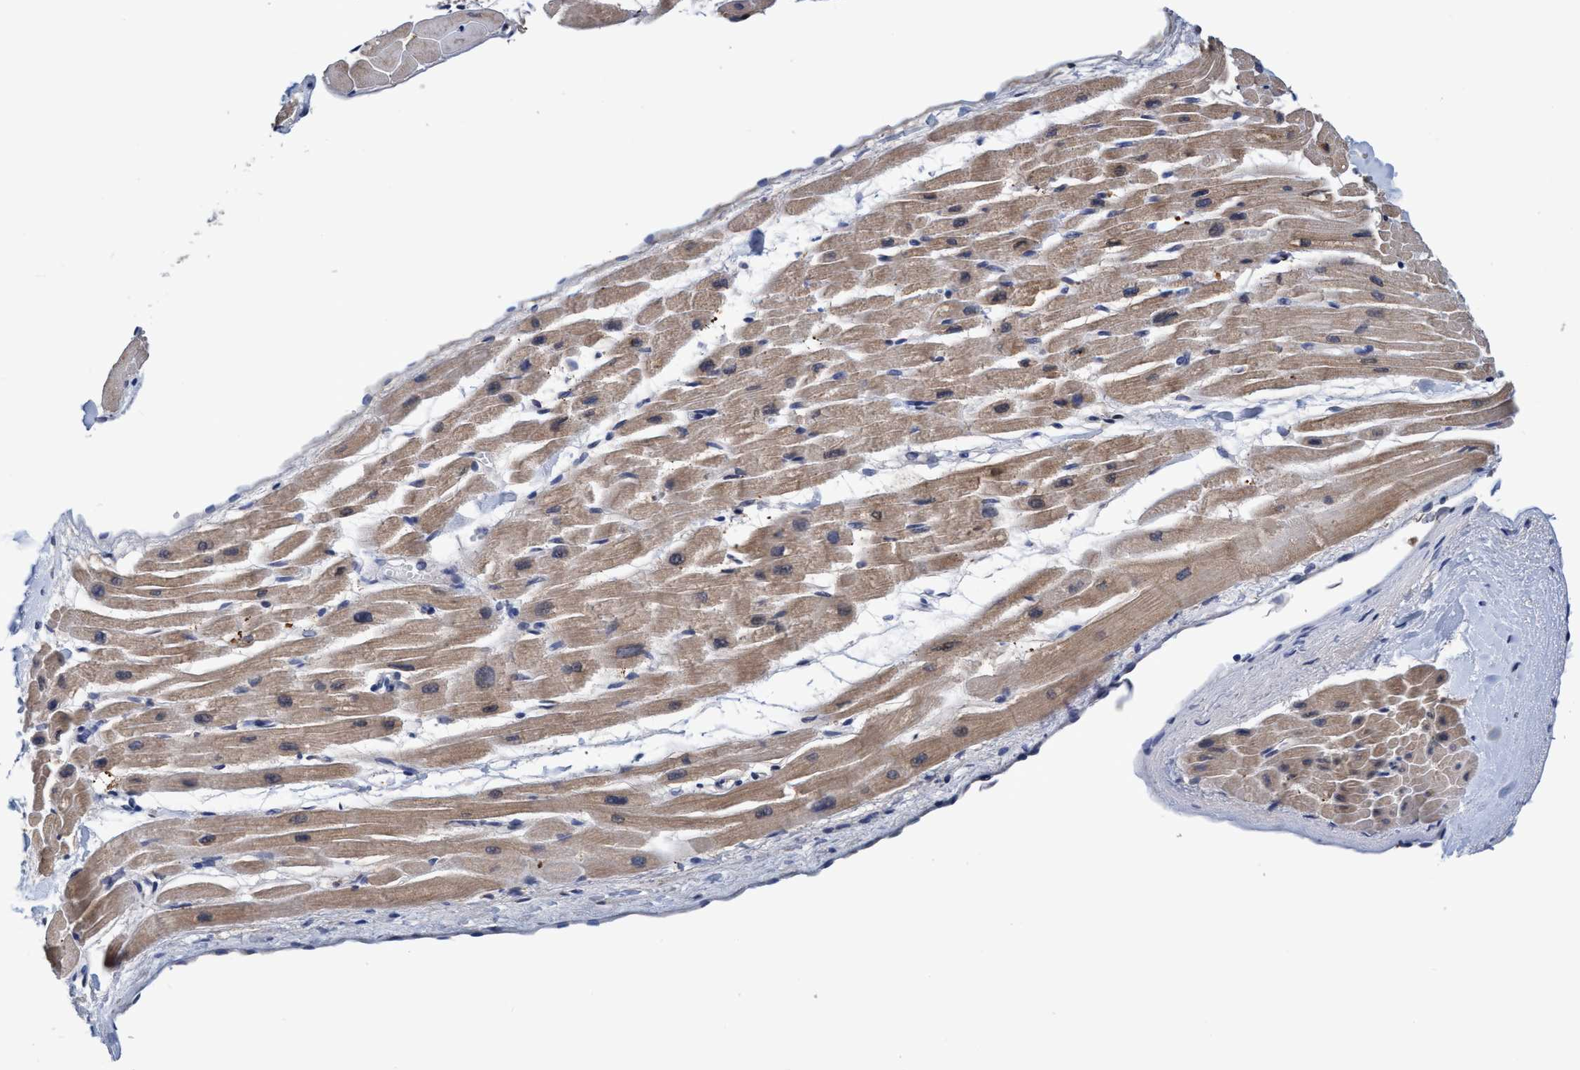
{"staining": {"intensity": "weak", "quantity": "25%-75%", "location": "cytoplasmic/membranous"}, "tissue": "heart muscle", "cell_type": "Cardiomyocytes", "image_type": "normal", "snomed": [{"axis": "morphology", "description": "Normal tissue, NOS"}, {"axis": "topography", "description": "Heart"}], "caption": "Immunohistochemistry (IHC) micrograph of normal heart muscle: heart muscle stained using immunohistochemistry reveals low levels of weak protein expression localized specifically in the cytoplasmic/membranous of cardiomyocytes, appearing as a cytoplasmic/membranous brown color.", "gene": "CALCOCO2", "patient": {"sex": "male", "age": 45}}